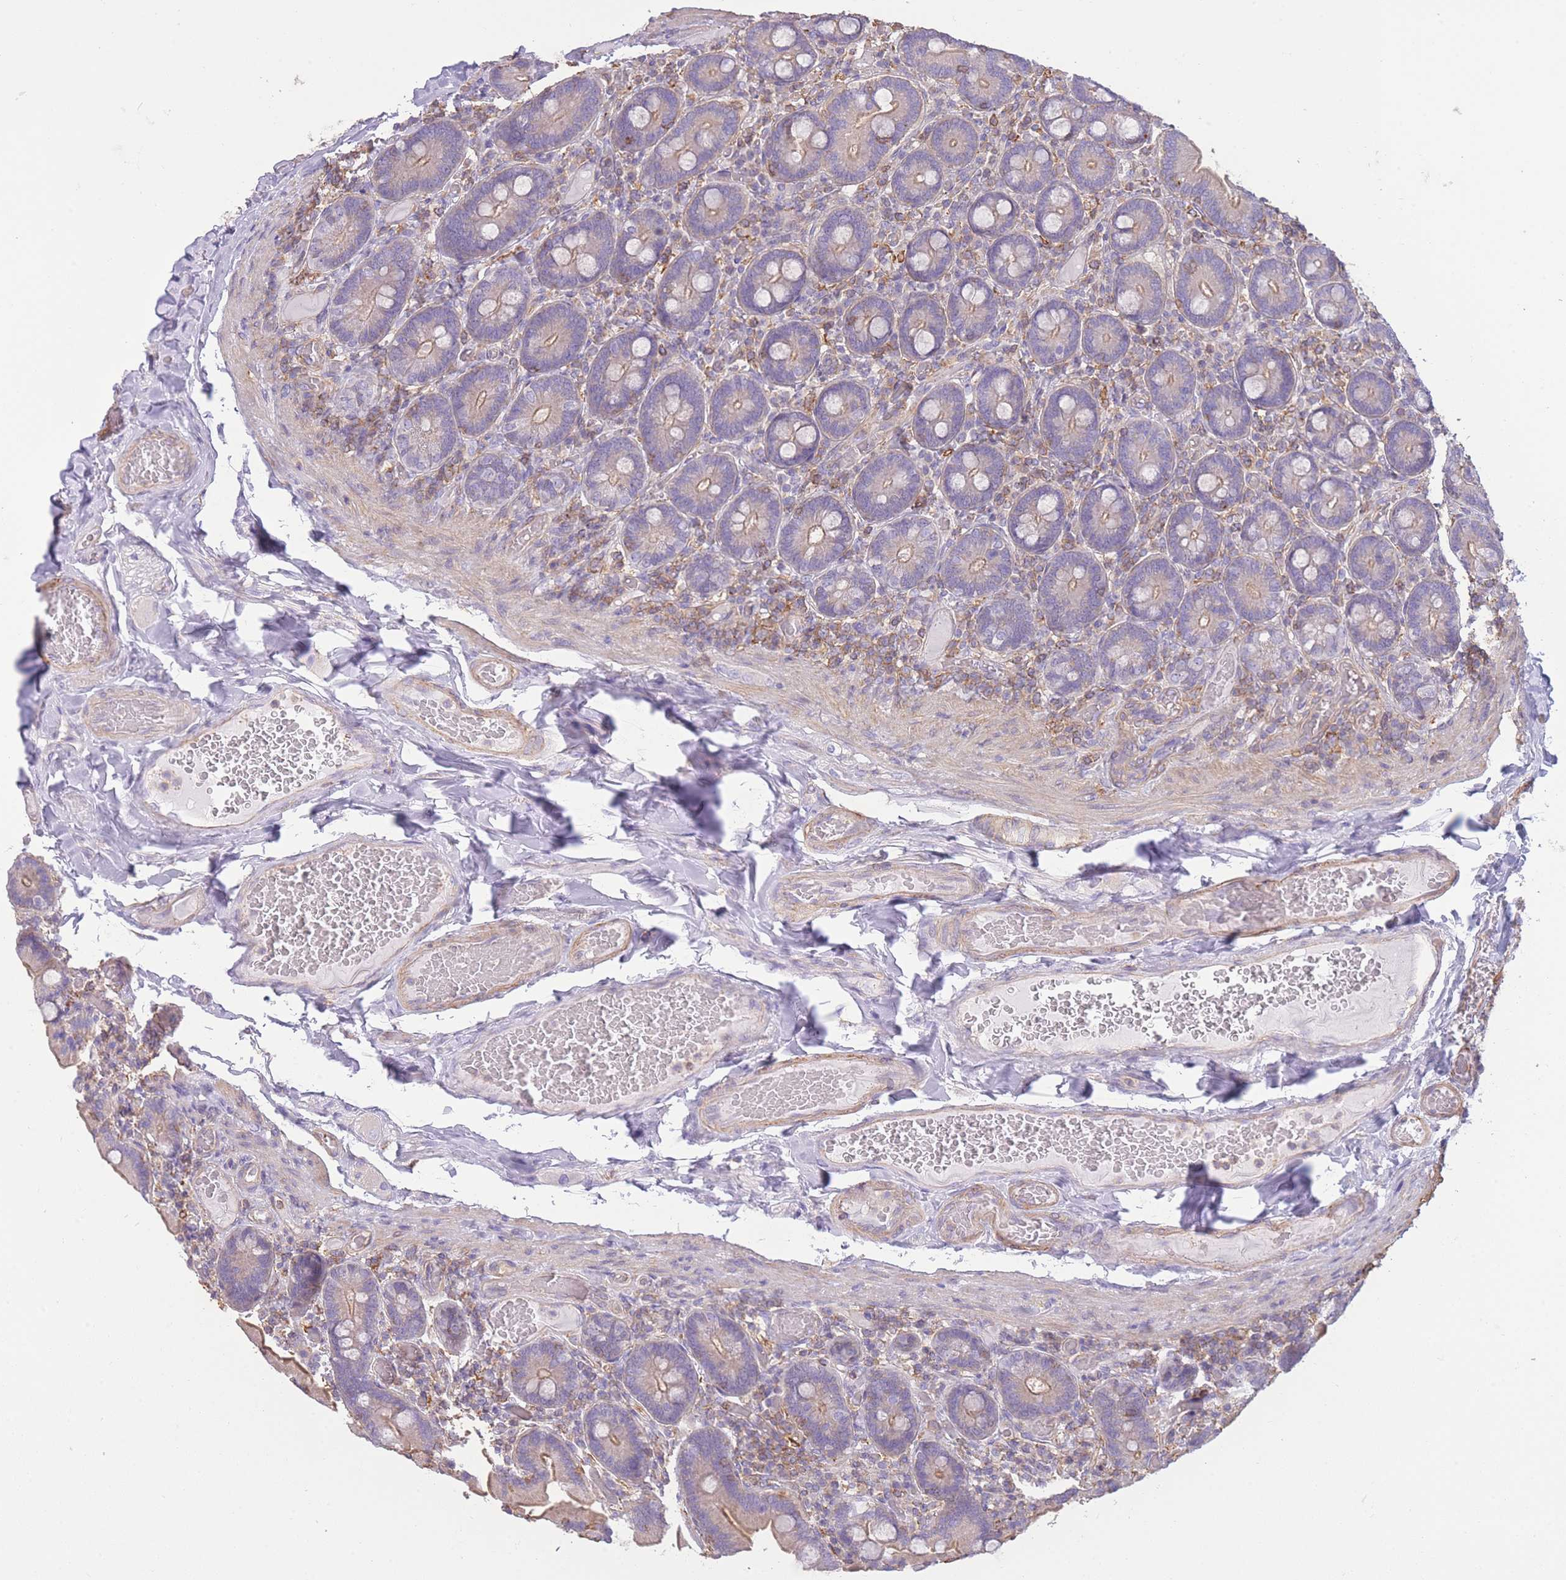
{"staining": {"intensity": "weak", "quantity": "<25%", "location": "cytoplasmic/membranous"}, "tissue": "duodenum", "cell_type": "Glandular cells", "image_type": "normal", "snomed": [{"axis": "morphology", "description": "Normal tissue, NOS"}, {"axis": "topography", "description": "Duodenum"}], "caption": "Immunohistochemistry (IHC) image of unremarkable duodenum stained for a protein (brown), which displays no expression in glandular cells. (IHC, brightfield microscopy, high magnification).", "gene": "PDHA1", "patient": {"sex": "female", "age": 62}}